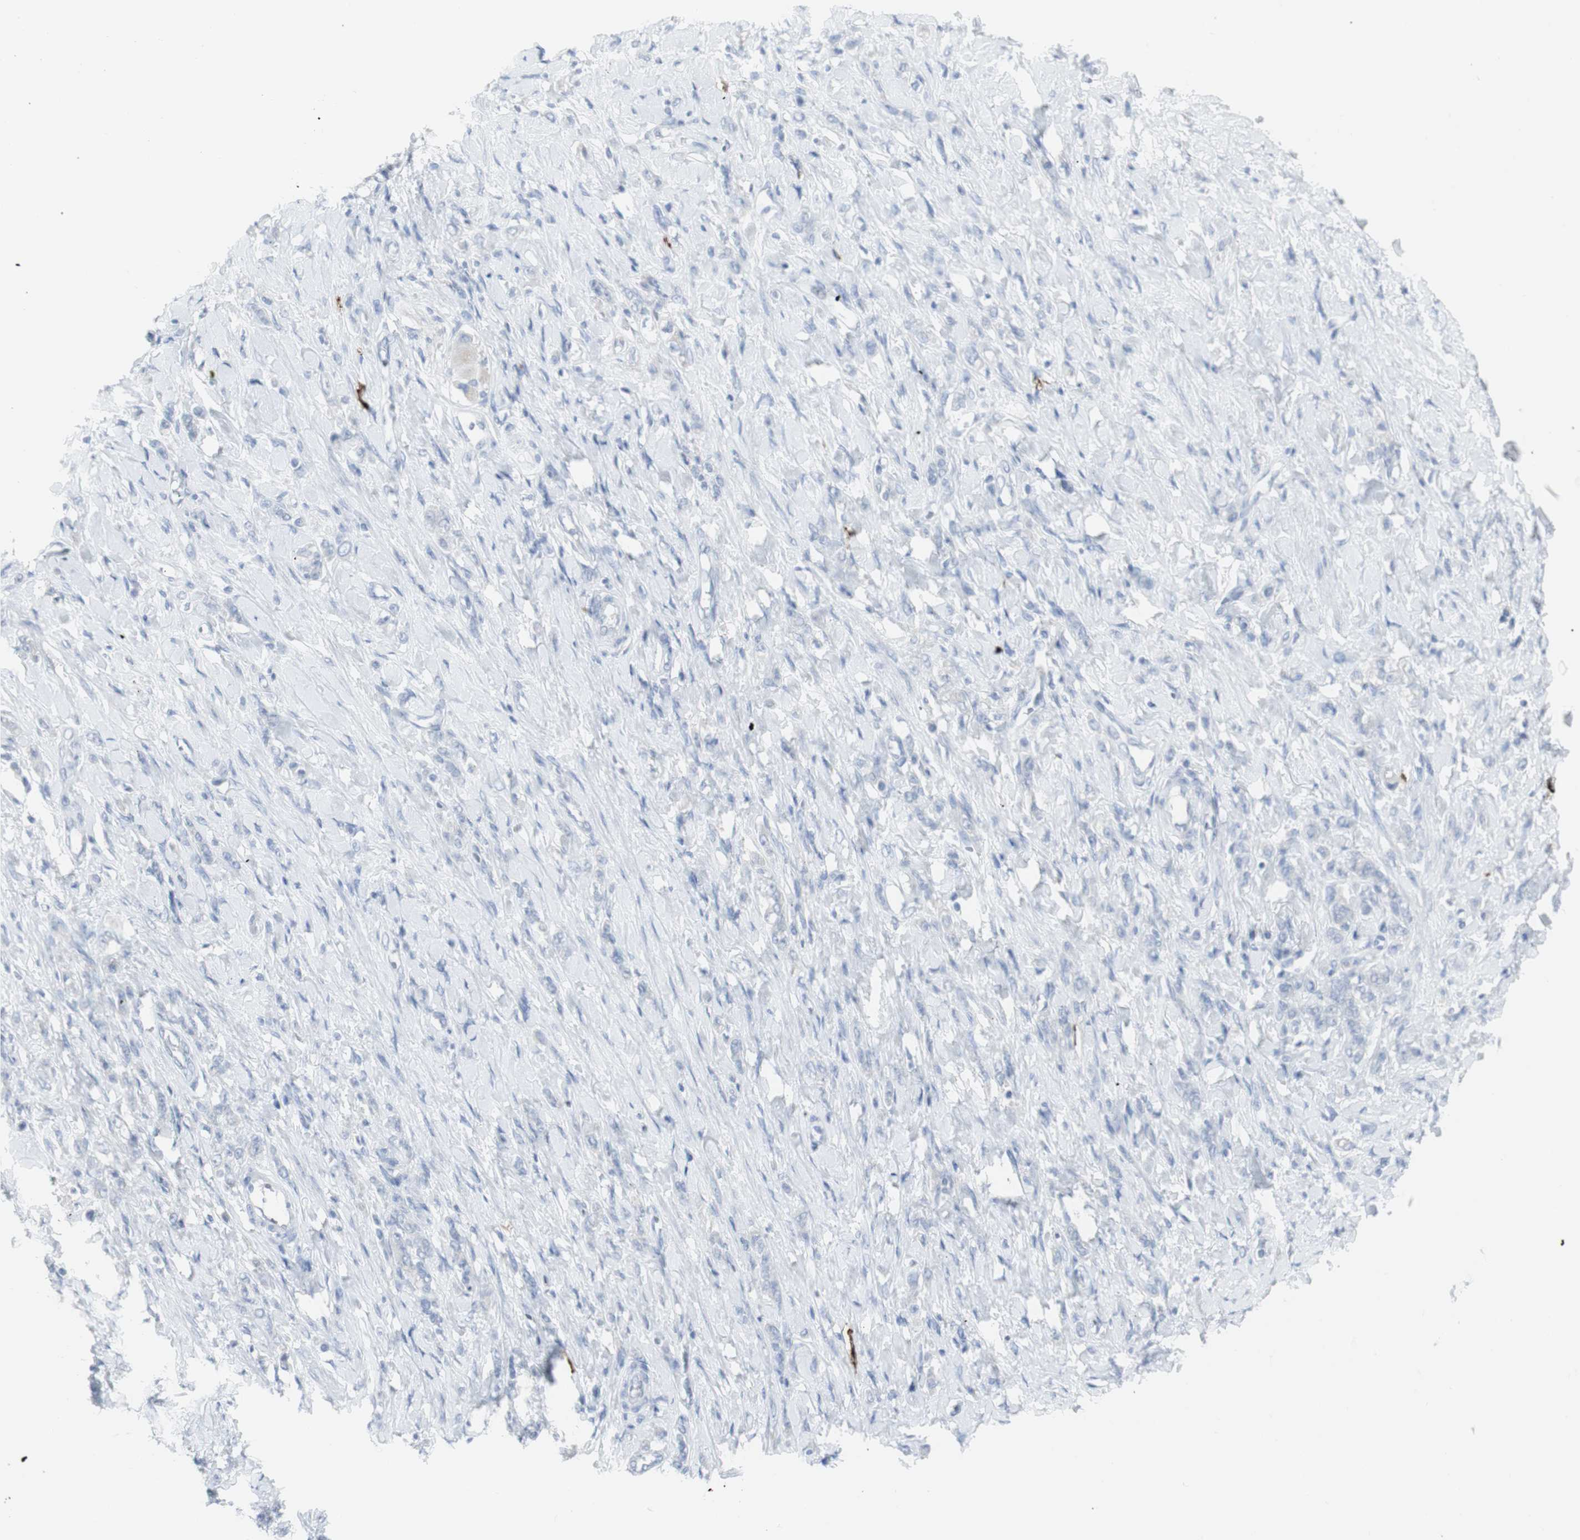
{"staining": {"intensity": "negative", "quantity": "none", "location": "none"}, "tissue": "stomach cancer", "cell_type": "Tumor cells", "image_type": "cancer", "snomed": [{"axis": "morphology", "description": "Adenocarcinoma, NOS"}, {"axis": "topography", "description": "Stomach"}], "caption": "Adenocarcinoma (stomach) stained for a protein using IHC exhibits no positivity tumor cells.", "gene": "CD207", "patient": {"sex": "male", "age": 82}}